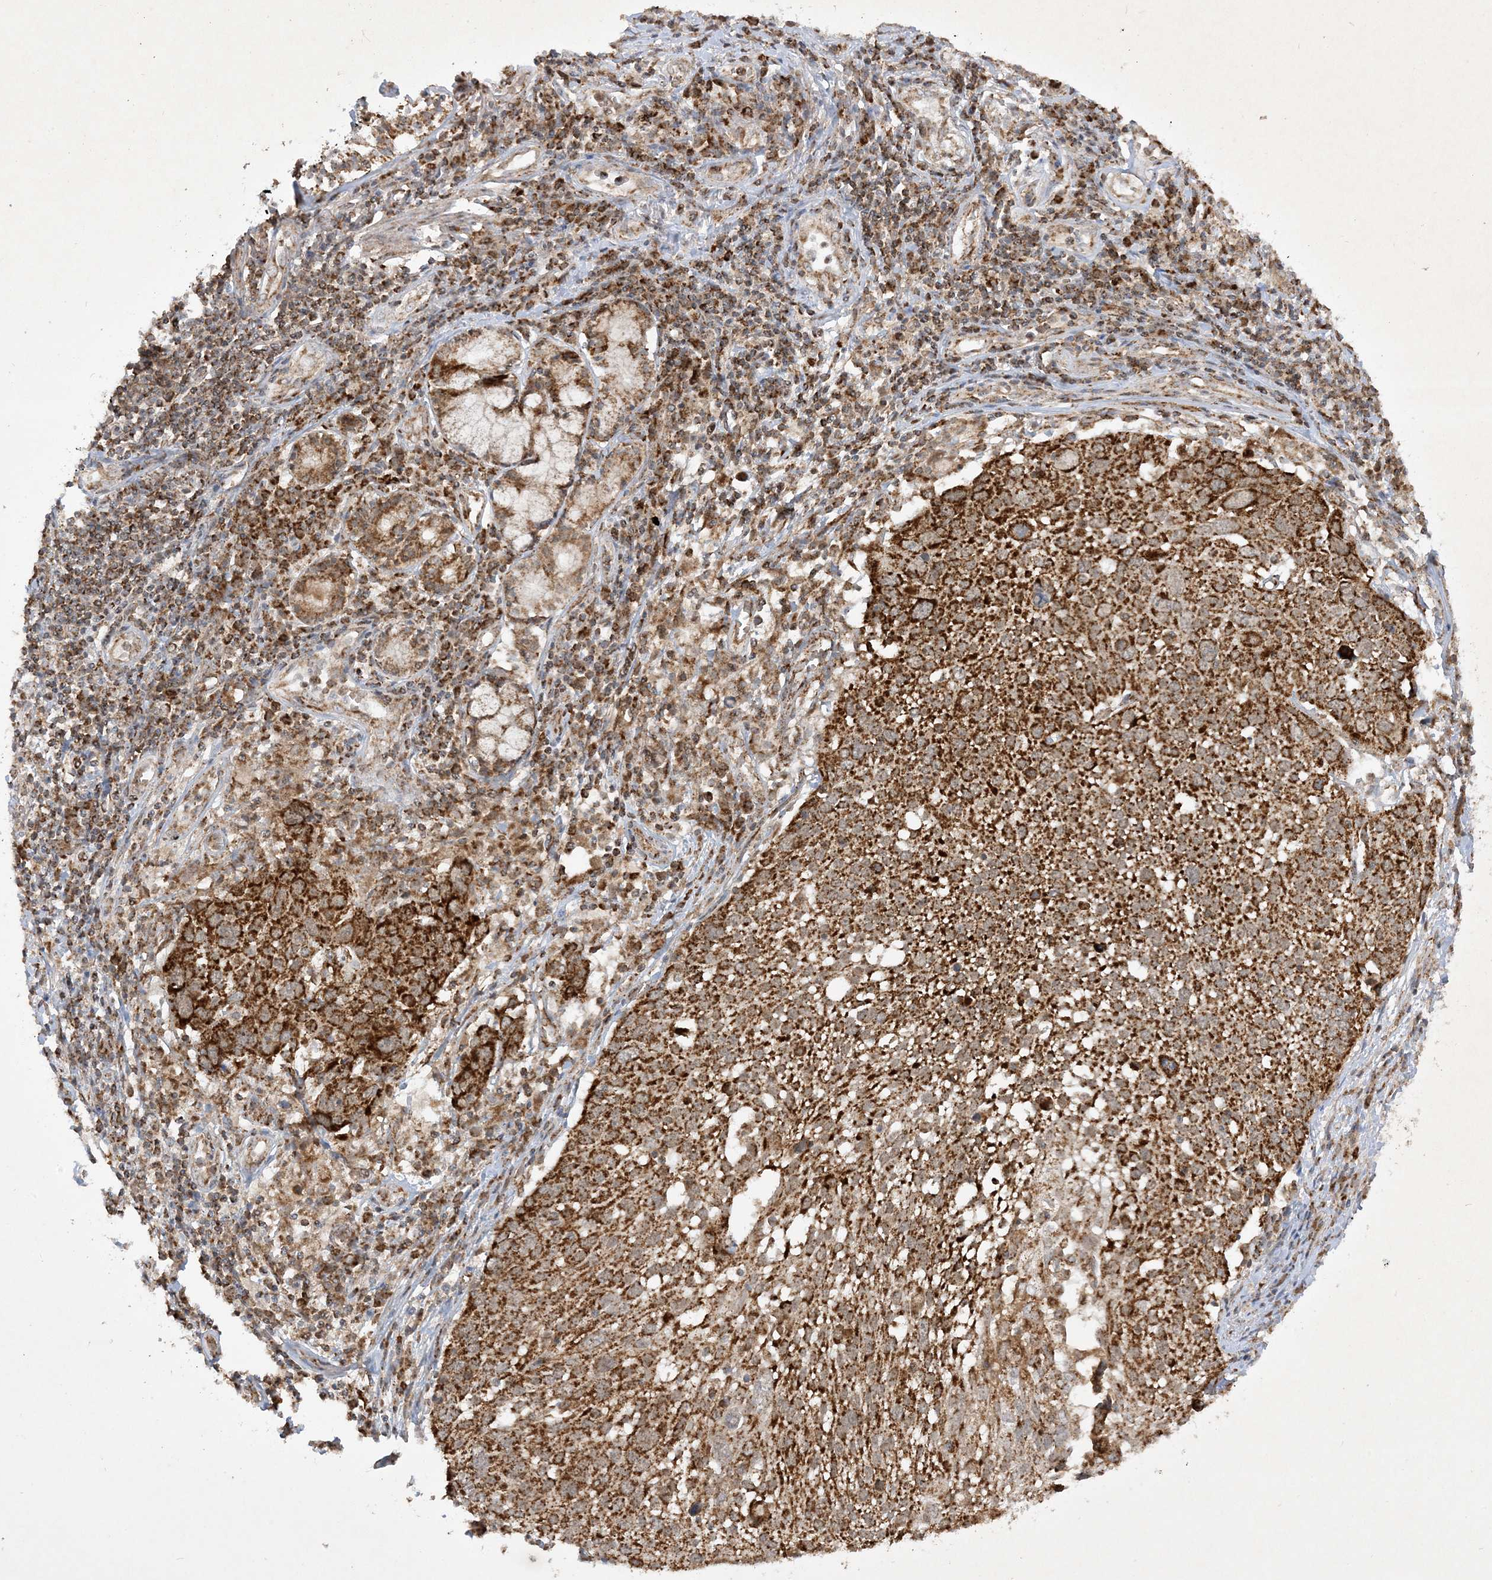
{"staining": {"intensity": "strong", "quantity": ">75%", "location": "cytoplasmic/membranous"}, "tissue": "lung cancer", "cell_type": "Tumor cells", "image_type": "cancer", "snomed": [{"axis": "morphology", "description": "Squamous cell carcinoma, NOS"}, {"axis": "topography", "description": "Lung"}], "caption": "Immunohistochemistry of lung cancer displays high levels of strong cytoplasmic/membranous expression in about >75% of tumor cells.", "gene": "NDUFAF3", "patient": {"sex": "male", "age": 65}}